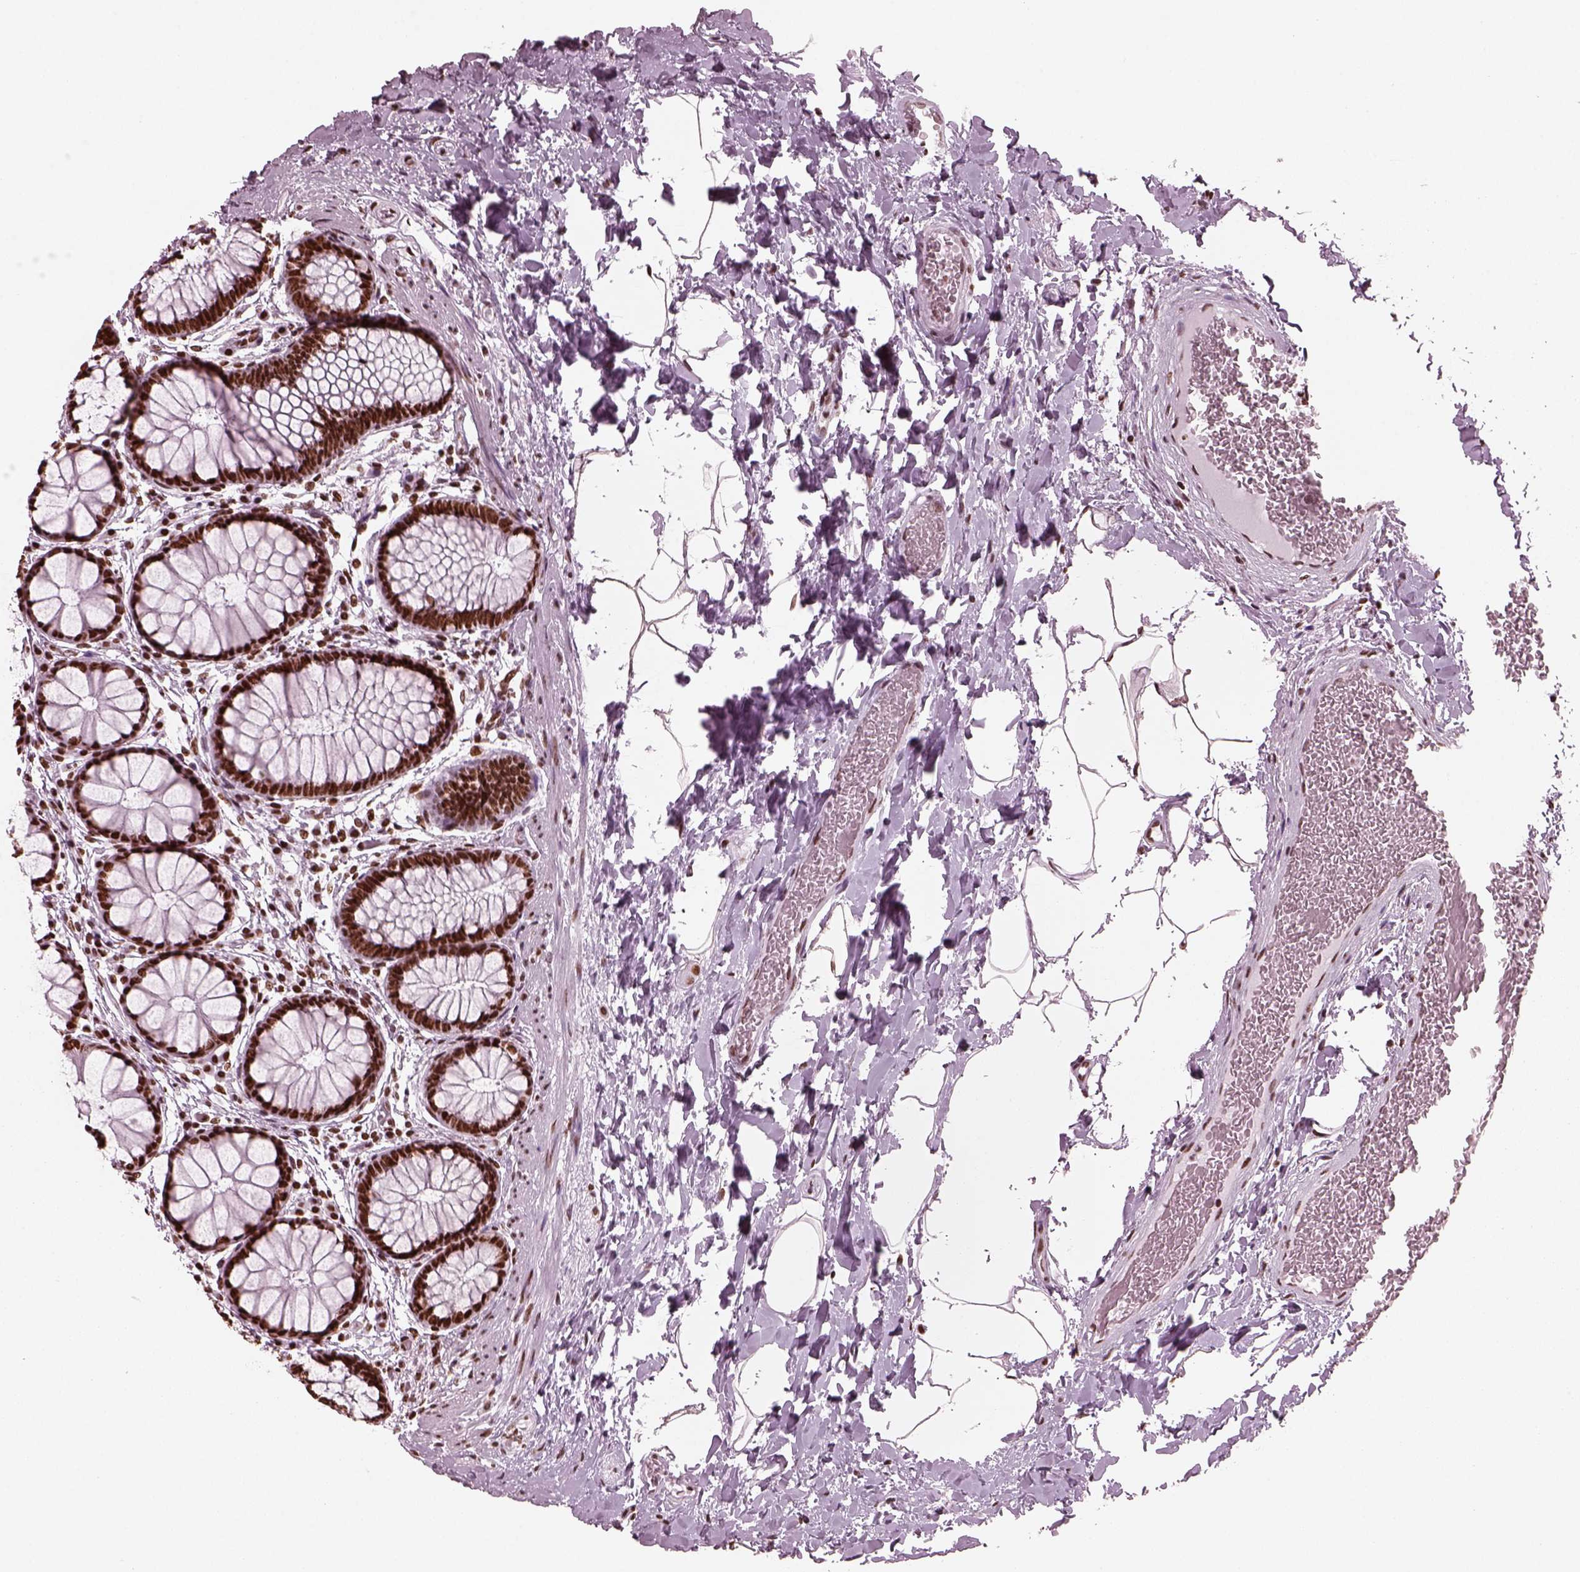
{"staining": {"intensity": "strong", "quantity": ">75%", "location": "nuclear"}, "tissue": "rectum", "cell_type": "Glandular cells", "image_type": "normal", "snomed": [{"axis": "morphology", "description": "Normal tissue, NOS"}, {"axis": "topography", "description": "Rectum"}], "caption": "Protein staining exhibits strong nuclear expression in approximately >75% of glandular cells in normal rectum.", "gene": "CBFA2T3", "patient": {"sex": "female", "age": 62}}